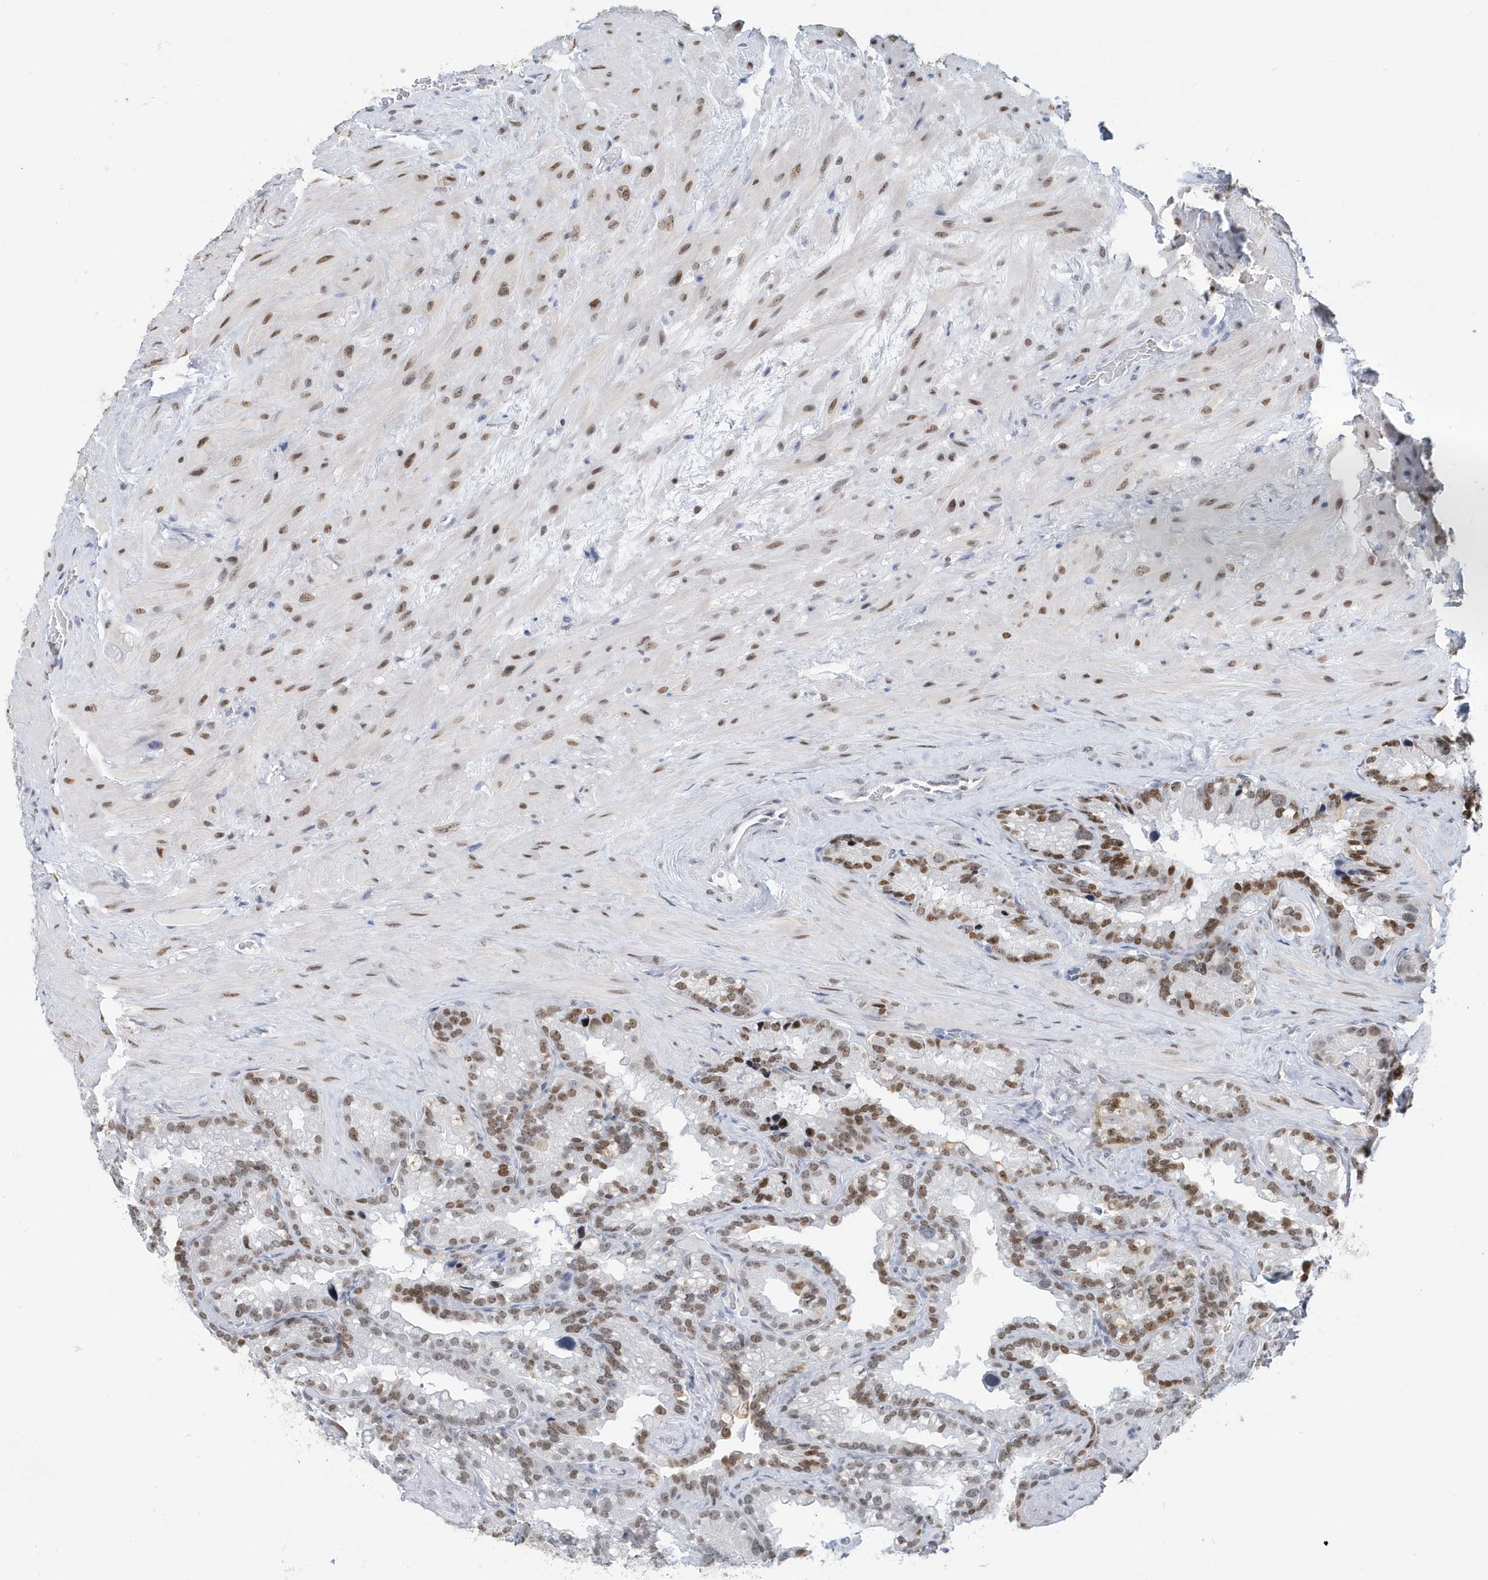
{"staining": {"intensity": "moderate", "quantity": ">75%", "location": "nuclear"}, "tissue": "seminal vesicle", "cell_type": "Glandular cells", "image_type": "normal", "snomed": [{"axis": "morphology", "description": "Normal tissue, NOS"}, {"axis": "topography", "description": "Prostate"}, {"axis": "topography", "description": "Seminal veicle"}], "caption": "Immunohistochemistry (IHC) histopathology image of benign seminal vesicle: human seminal vesicle stained using IHC displays medium levels of moderate protein expression localized specifically in the nuclear of glandular cells, appearing as a nuclear brown color.", "gene": "MACROH2A2", "patient": {"sex": "male", "age": 68}}